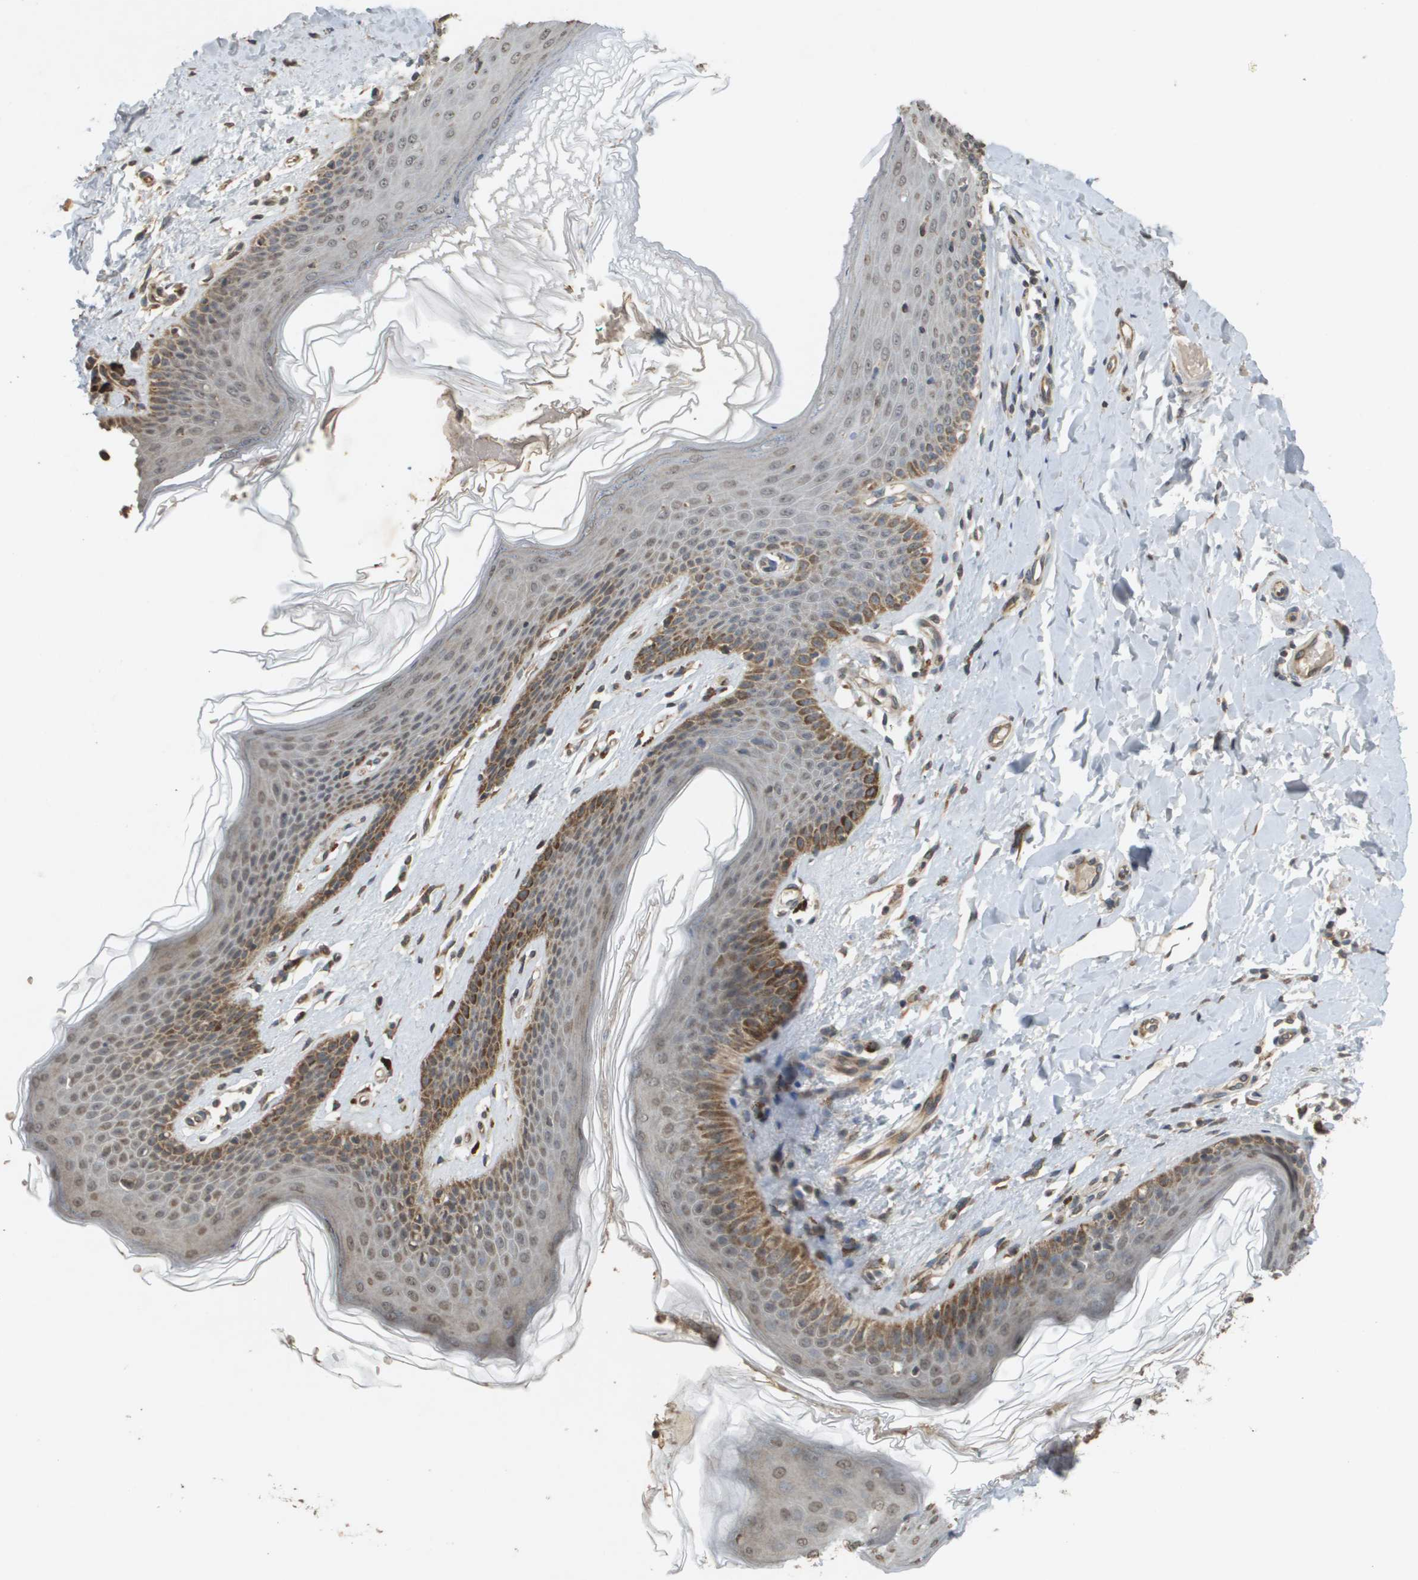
{"staining": {"intensity": "moderate", "quantity": "25%-75%", "location": "cytoplasmic/membranous"}, "tissue": "skin", "cell_type": "Epidermal cells", "image_type": "normal", "snomed": [{"axis": "morphology", "description": "Normal tissue, NOS"}, {"axis": "topography", "description": "Vulva"}], "caption": "Immunohistochemical staining of normal skin displays 25%-75% levels of moderate cytoplasmic/membranous protein staining in about 25%-75% of epidermal cells. The staining was performed using DAB, with brown indicating positive protein expression. Nuclei are stained blue with hematoxylin.", "gene": "RAB21", "patient": {"sex": "female", "age": 66}}